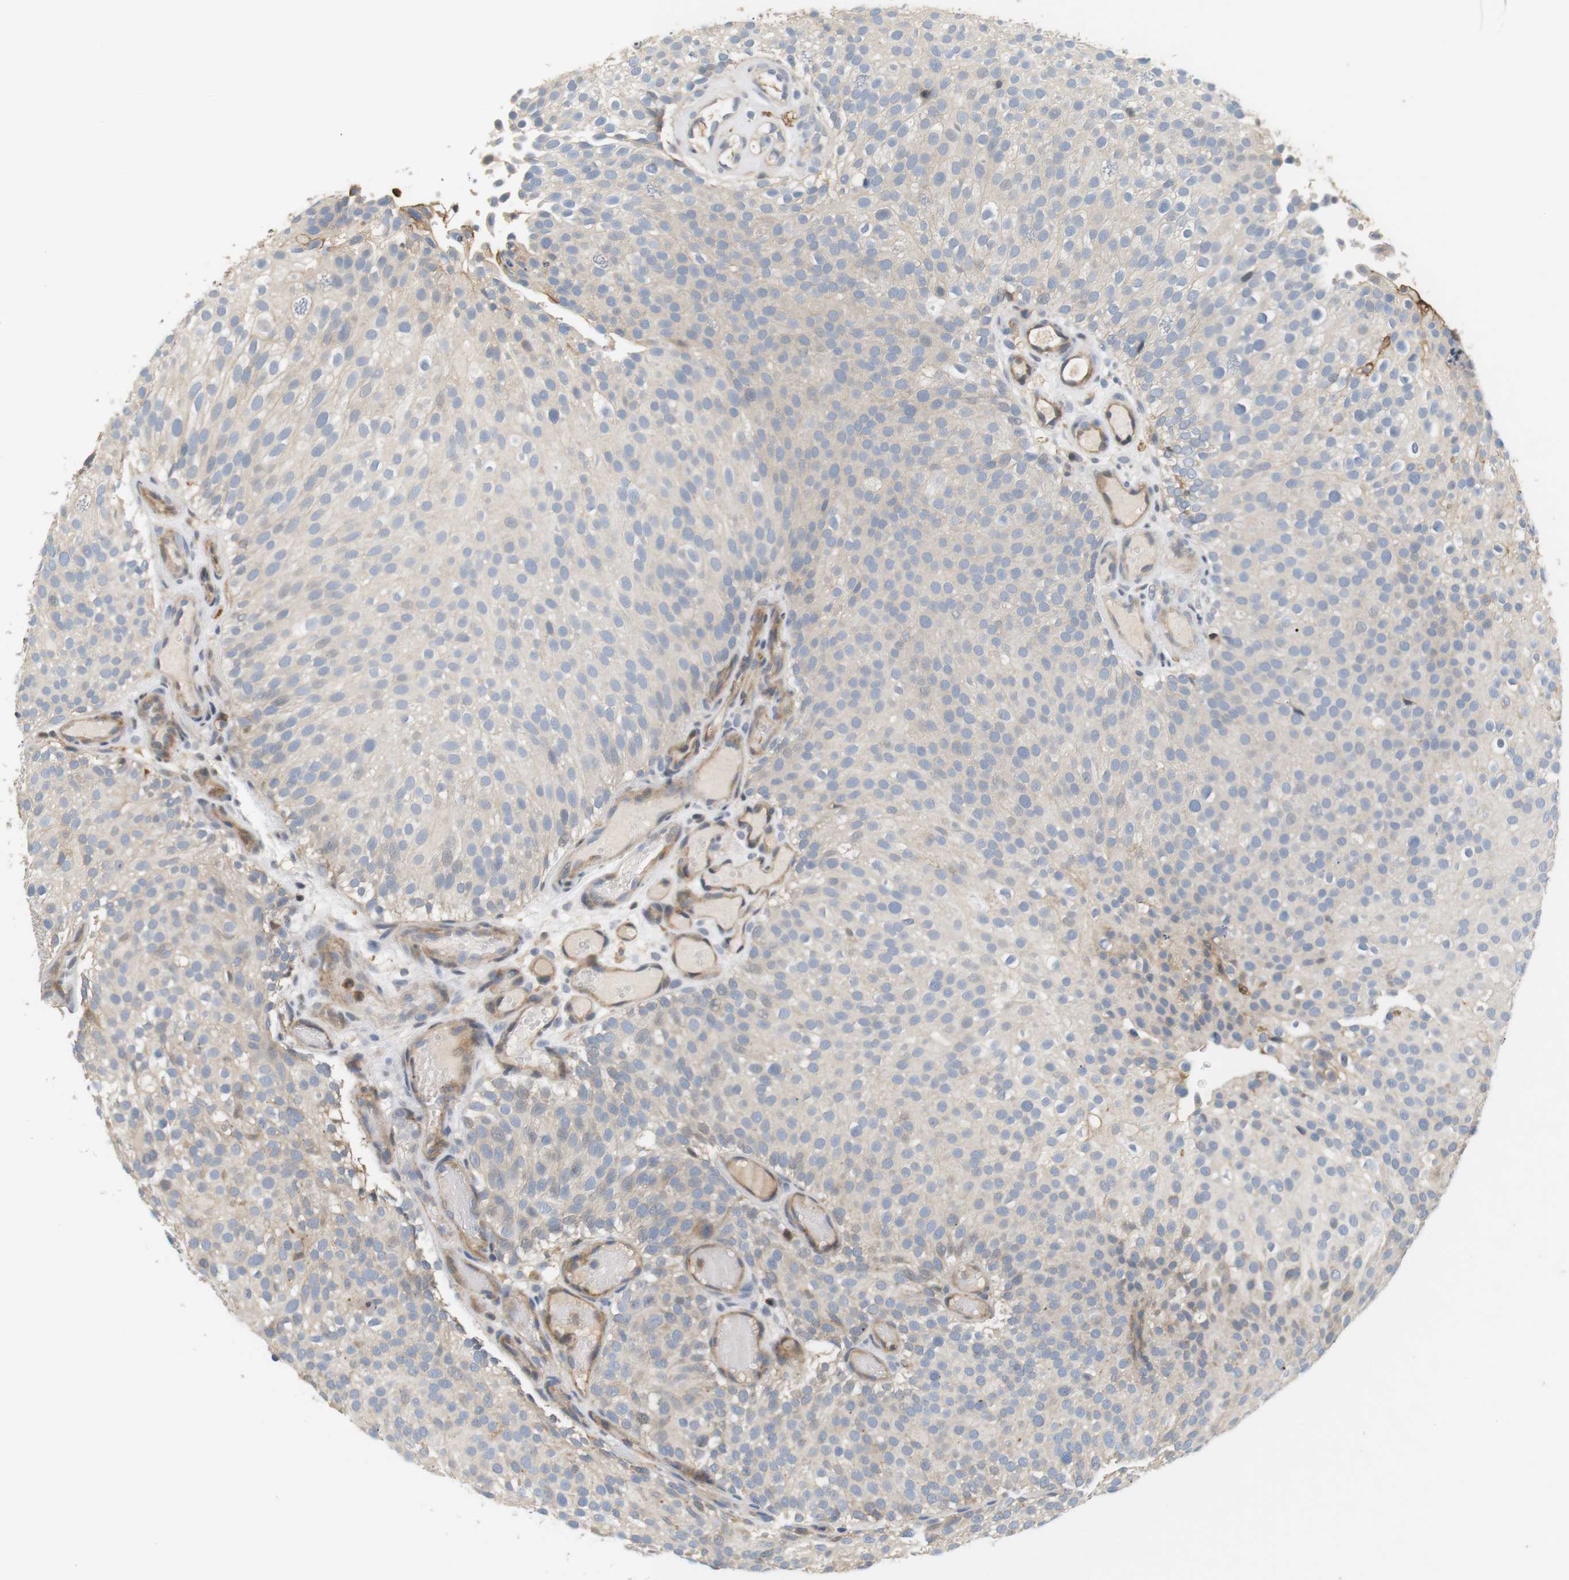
{"staining": {"intensity": "weak", "quantity": "<25%", "location": "cytoplasmic/membranous"}, "tissue": "urothelial cancer", "cell_type": "Tumor cells", "image_type": "cancer", "snomed": [{"axis": "morphology", "description": "Urothelial carcinoma, Low grade"}, {"axis": "topography", "description": "Urinary bladder"}], "caption": "Tumor cells are negative for brown protein staining in low-grade urothelial carcinoma.", "gene": "P2RY1", "patient": {"sex": "male", "age": 78}}